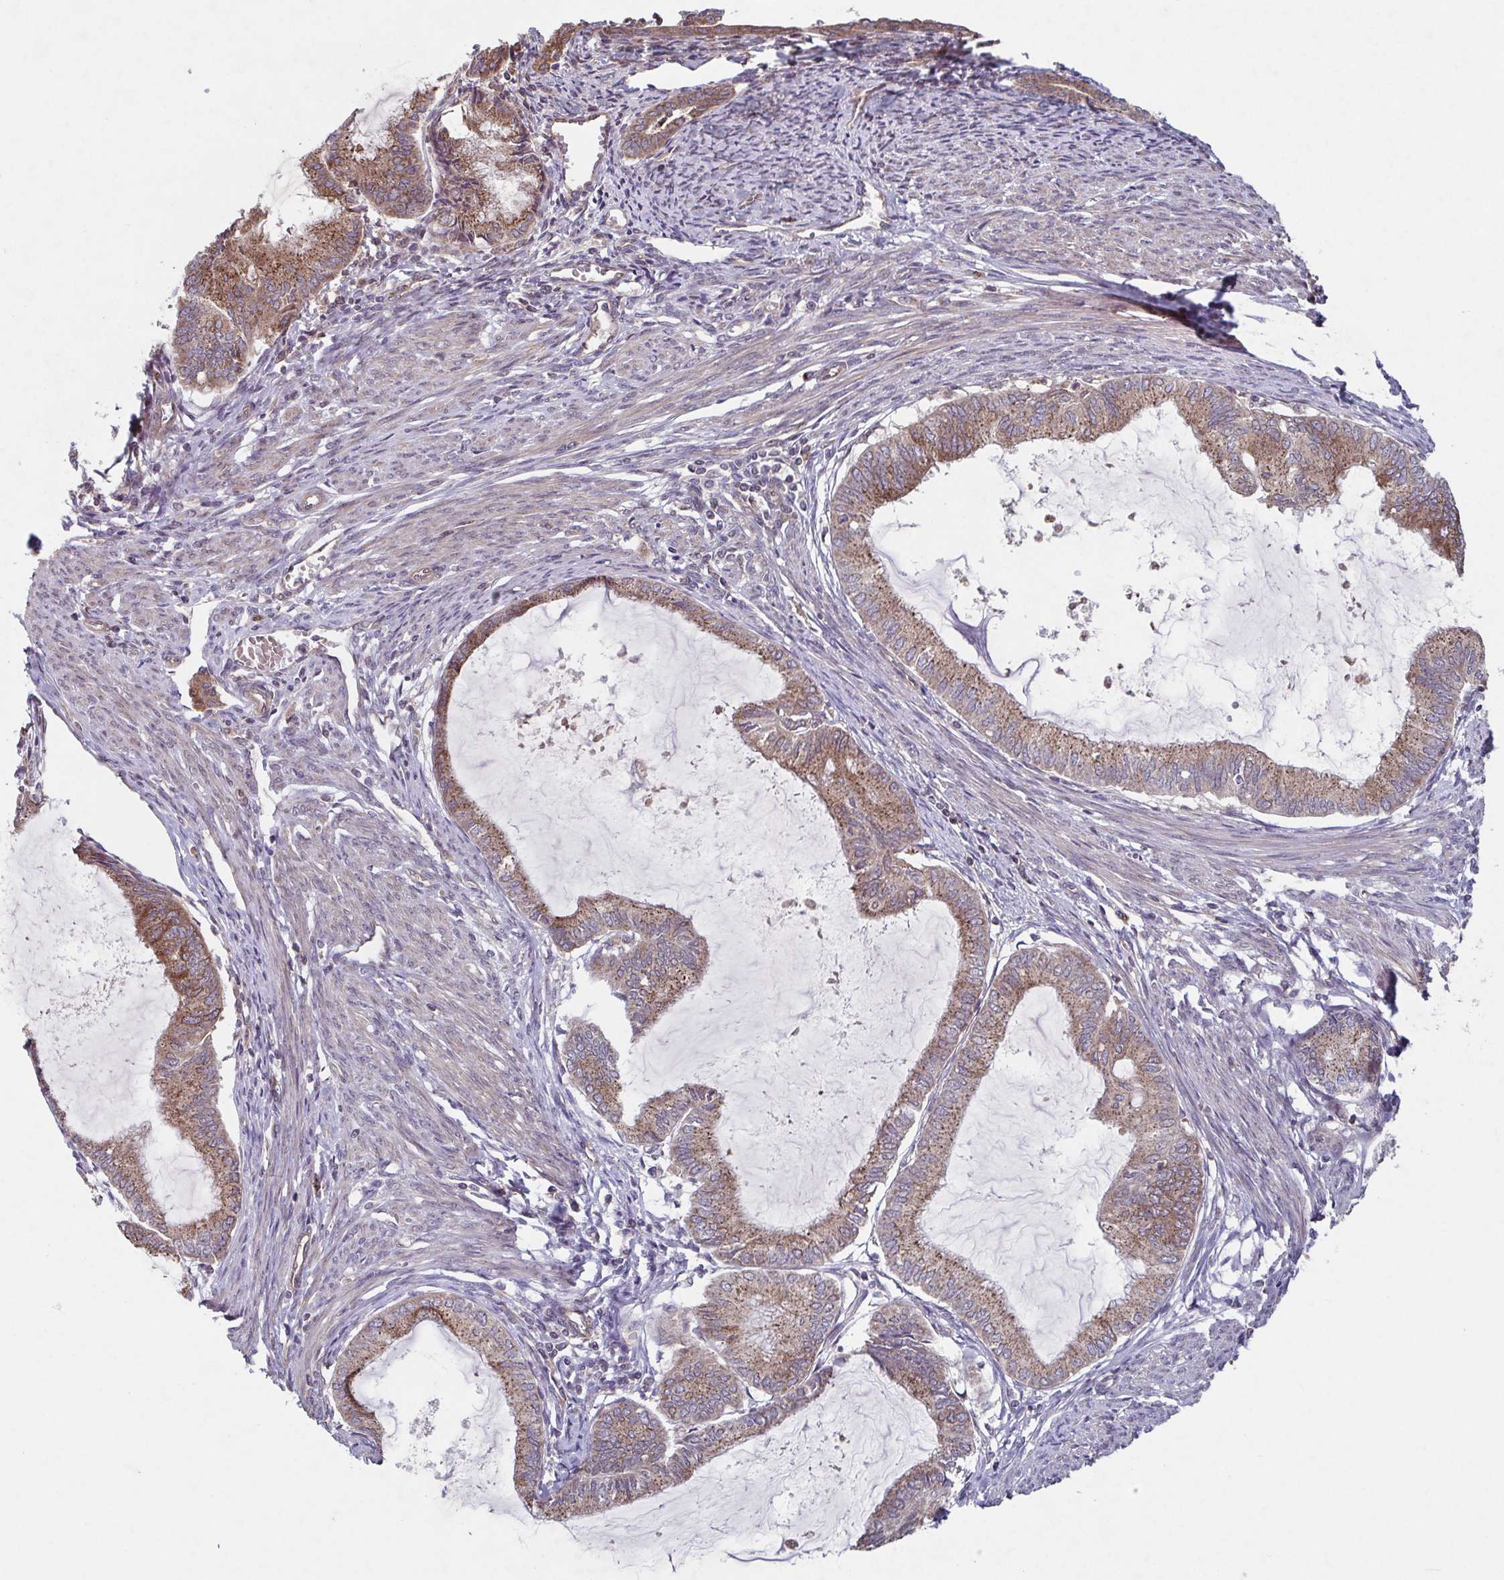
{"staining": {"intensity": "moderate", "quantity": ">75%", "location": "cytoplasmic/membranous"}, "tissue": "endometrial cancer", "cell_type": "Tumor cells", "image_type": "cancer", "snomed": [{"axis": "morphology", "description": "Adenocarcinoma, NOS"}, {"axis": "topography", "description": "Endometrium"}], "caption": "This photomicrograph exhibits immunohistochemistry staining of human adenocarcinoma (endometrial), with medium moderate cytoplasmic/membranous positivity in approximately >75% of tumor cells.", "gene": "COPB1", "patient": {"sex": "female", "age": 86}}